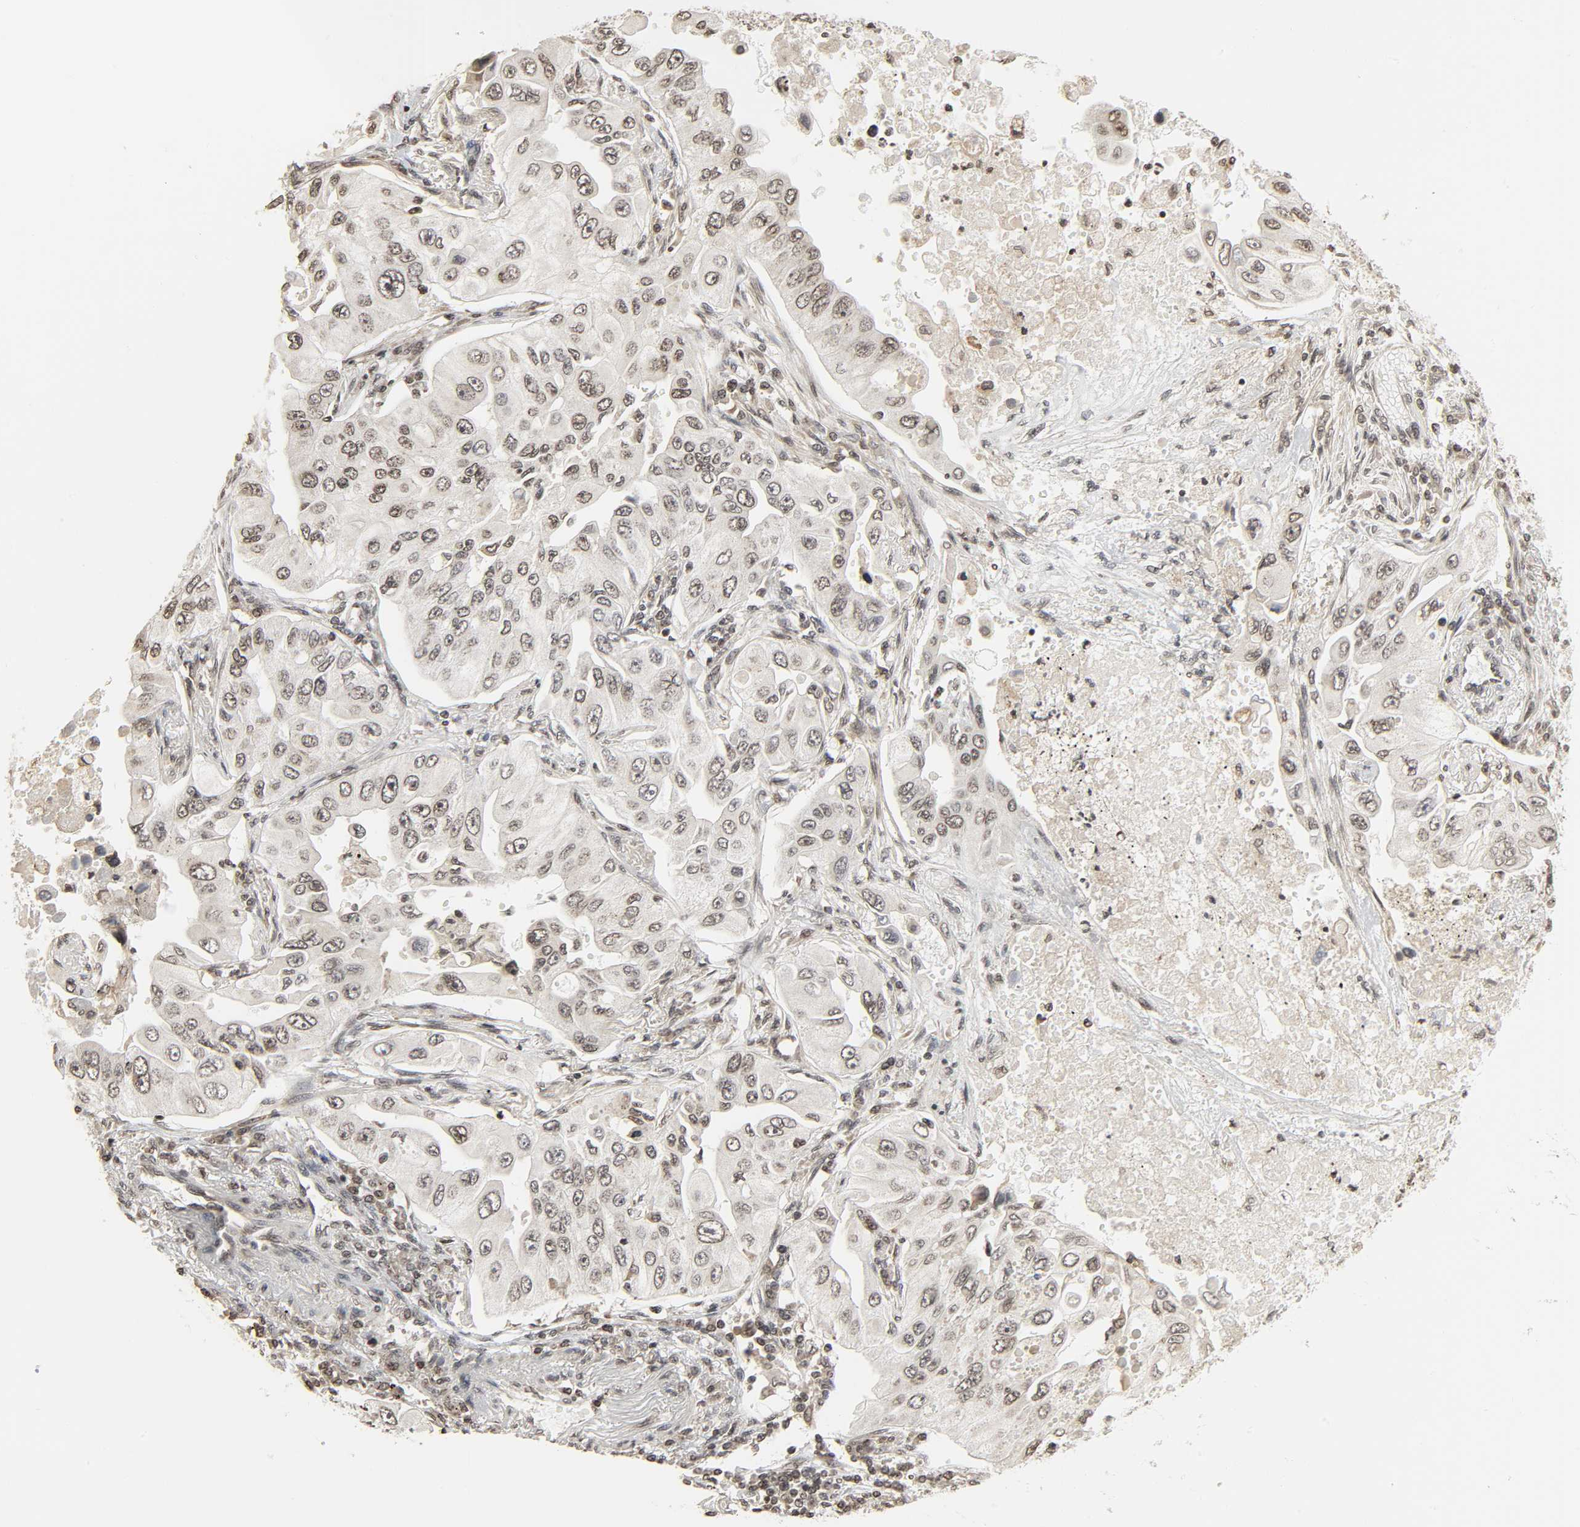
{"staining": {"intensity": "weak", "quantity": "25%-75%", "location": "cytoplasmic/membranous,nuclear"}, "tissue": "lung cancer", "cell_type": "Tumor cells", "image_type": "cancer", "snomed": [{"axis": "morphology", "description": "Adenocarcinoma, NOS"}, {"axis": "topography", "description": "Lung"}], "caption": "High-magnification brightfield microscopy of adenocarcinoma (lung) stained with DAB (brown) and counterstained with hematoxylin (blue). tumor cells exhibit weak cytoplasmic/membranous and nuclear expression is seen in about25%-75% of cells. Immunohistochemistry stains the protein in brown and the nuclei are stained blue.", "gene": "XRCC1", "patient": {"sex": "male", "age": 84}}